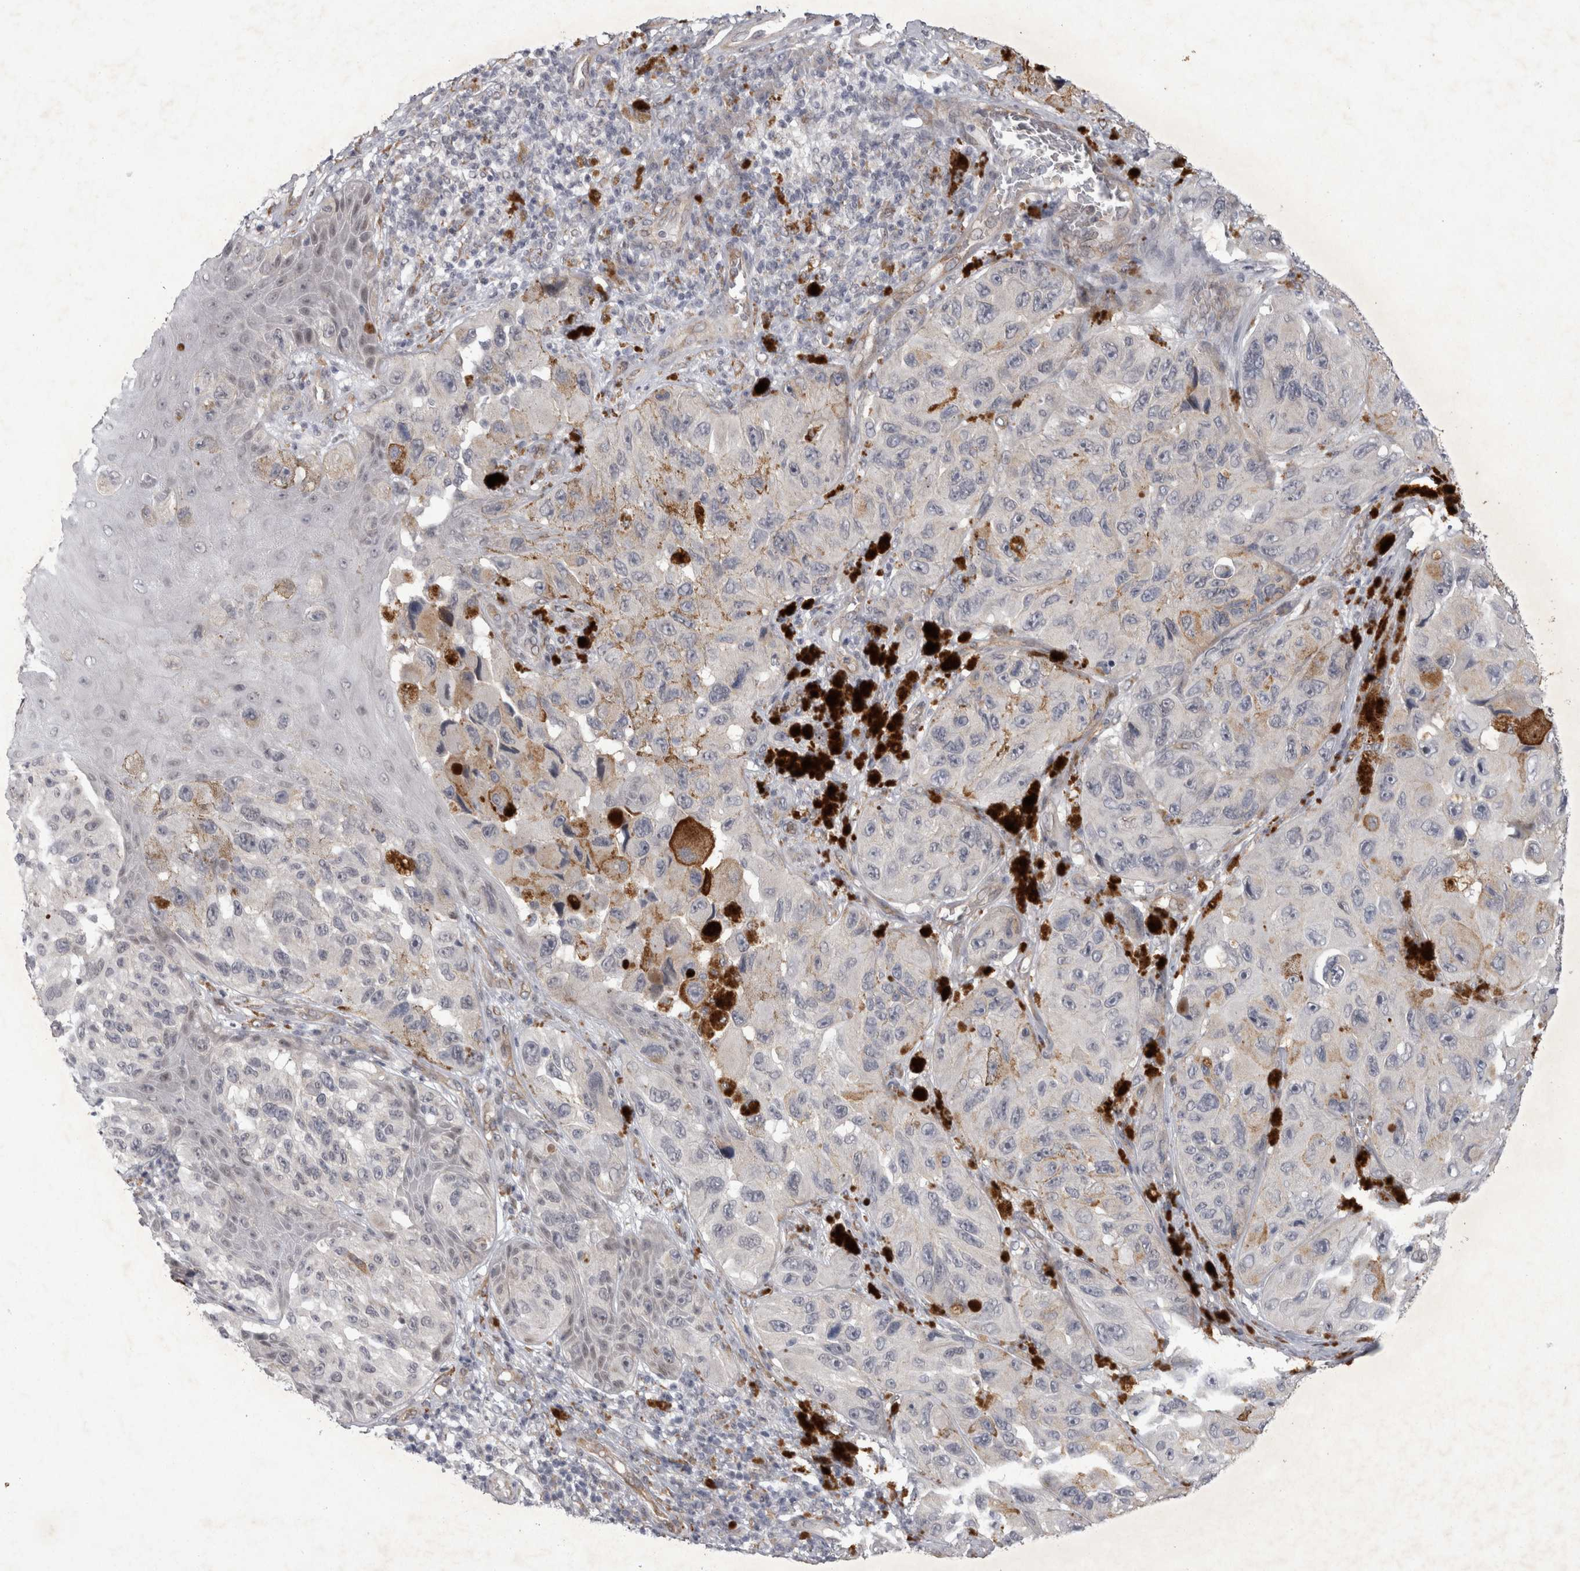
{"staining": {"intensity": "negative", "quantity": "none", "location": "none"}, "tissue": "melanoma", "cell_type": "Tumor cells", "image_type": "cancer", "snomed": [{"axis": "morphology", "description": "Malignant melanoma, NOS"}, {"axis": "topography", "description": "Skin"}], "caption": "This is an immunohistochemistry image of human melanoma. There is no positivity in tumor cells.", "gene": "PARP11", "patient": {"sex": "female", "age": 73}}